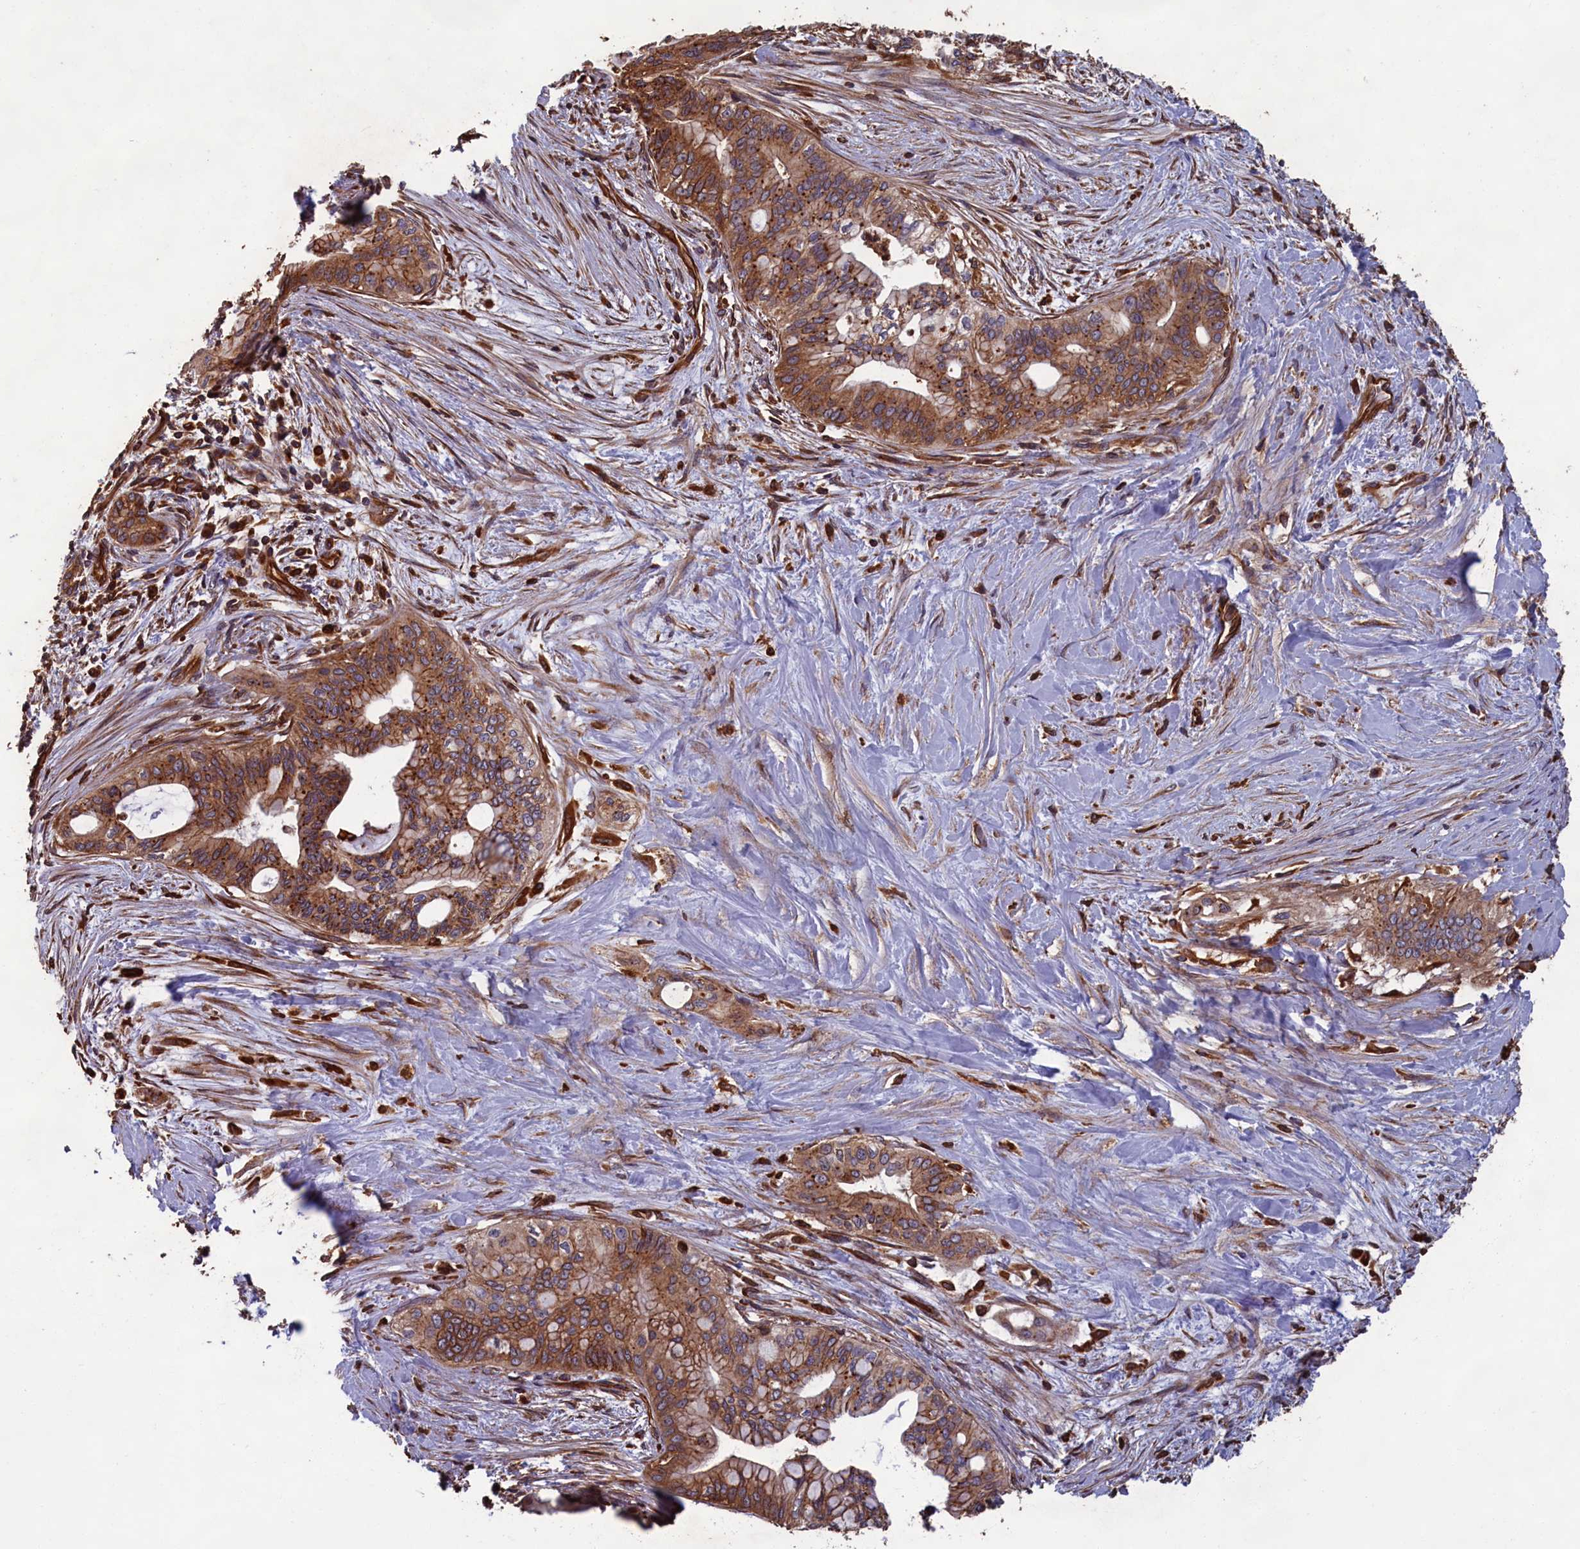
{"staining": {"intensity": "moderate", "quantity": ">75%", "location": "cytoplasmic/membranous"}, "tissue": "pancreatic cancer", "cell_type": "Tumor cells", "image_type": "cancer", "snomed": [{"axis": "morphology", "description": "Adenocarcinoma, NOS"}, {"axis": "topography", "description": "Pancreas"}], "caption": "Immunohistochemical staining of pancreatic cancer (adenocarcinoma) exhibits medium levels of moderate cytoplasmic/membranous positivity in about >75% of tumor cells.", "gene": "CCDC124", "patient": {"sex": "male", "age": 46}}